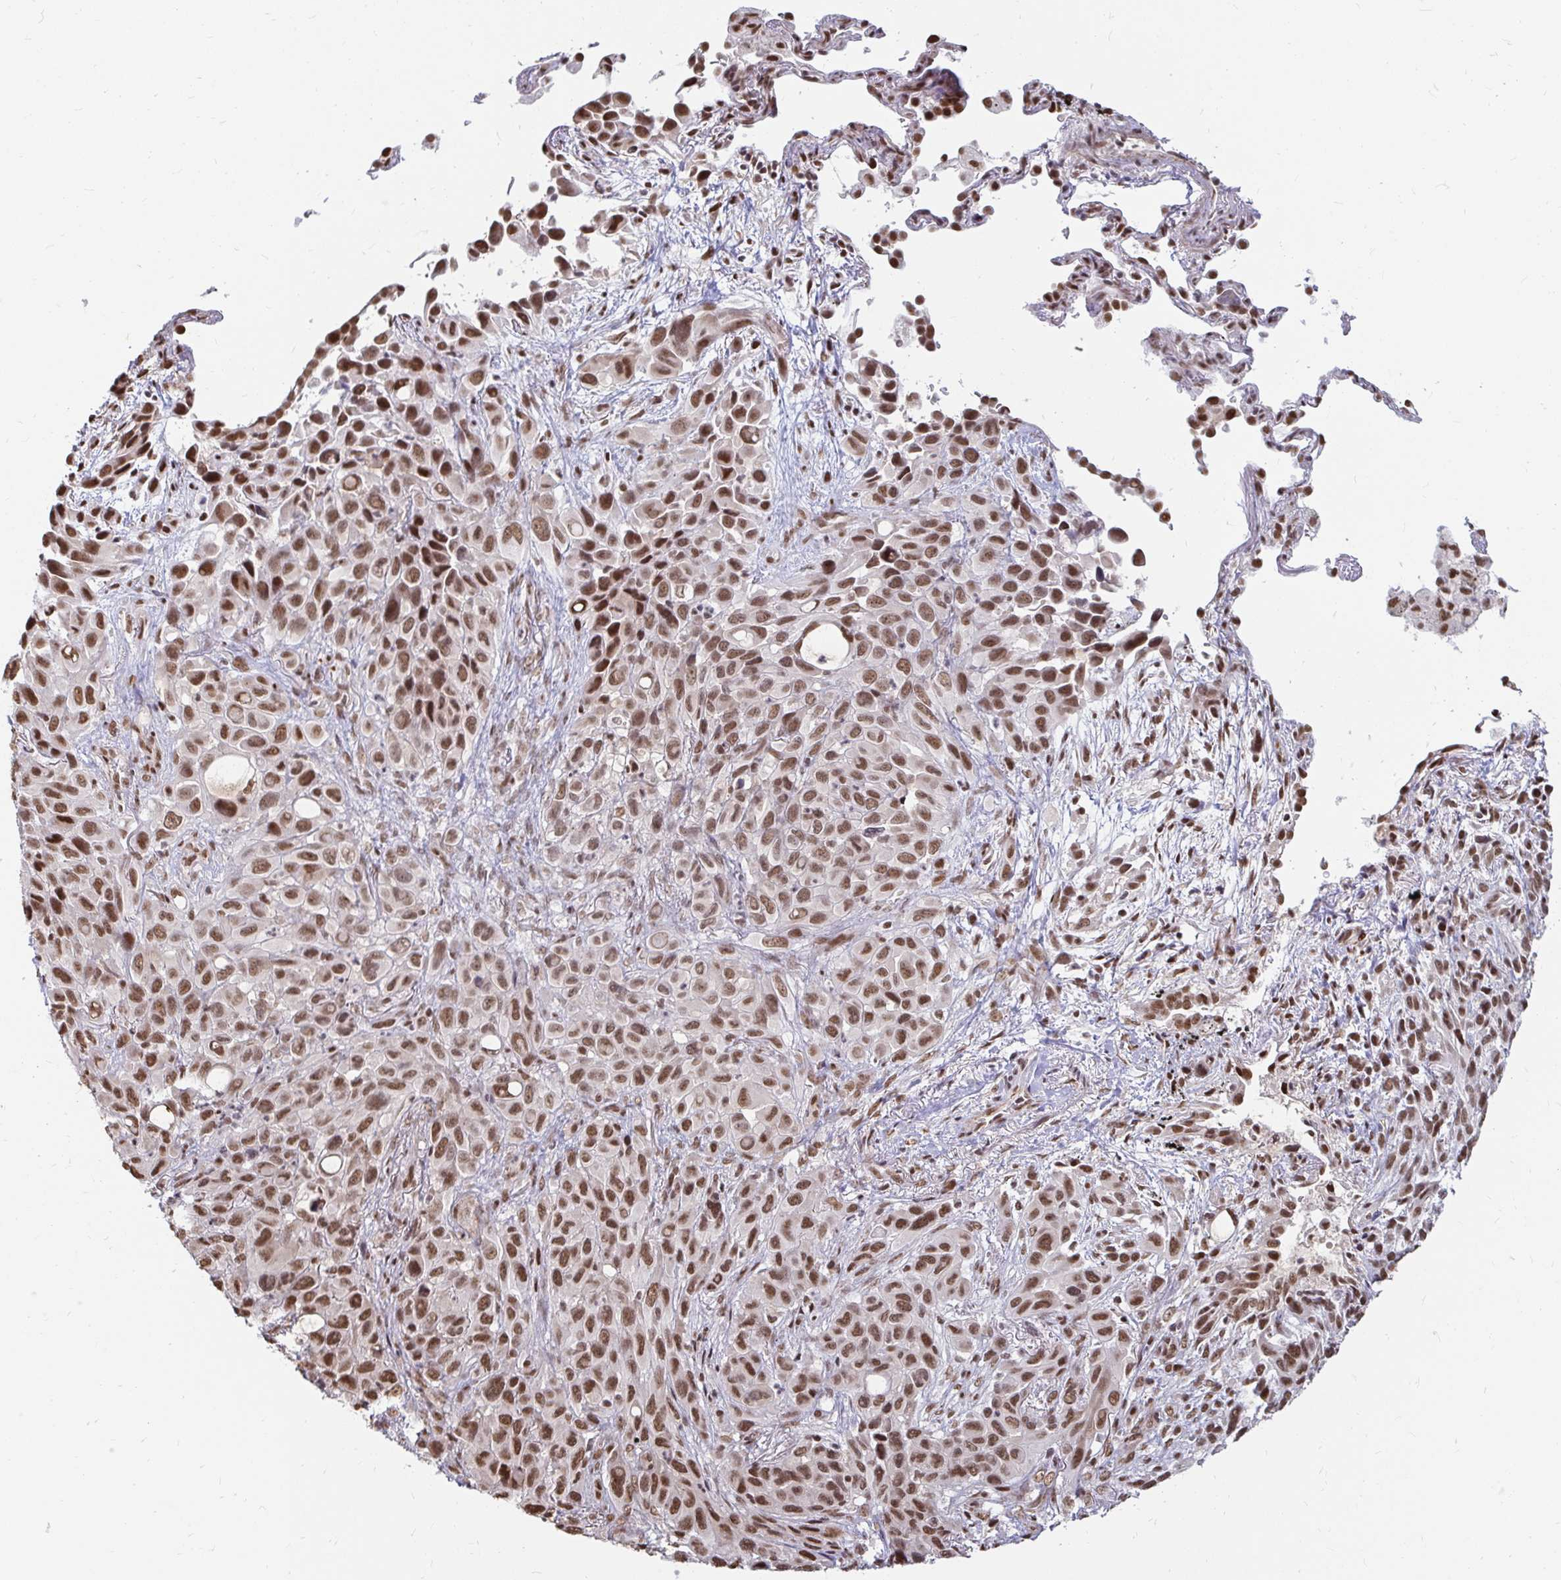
{"staining": {"intensity": "strong", "quantity": ">75%", "location": "nuclear"}, "tissue": "melanoma", "cell_type": "Tumor cells", "image_type": "cancer", "snomed": [{"axis": "morphology", "description": "Malignant melanoma, Metastatic site"}, {"axis": "topography", "description": "Lung"}], "caption": "This photomicrograph demonstrates malignant melanoma (metastatic site) stained with immunohistochemistry to label a protein in brown. The nuclear of tumor cells show strong positivity for the protein. Nuclei are counter-stained blue.", "gene": "HNRNPU", "patient": {"sex": "male", "age": 48}}